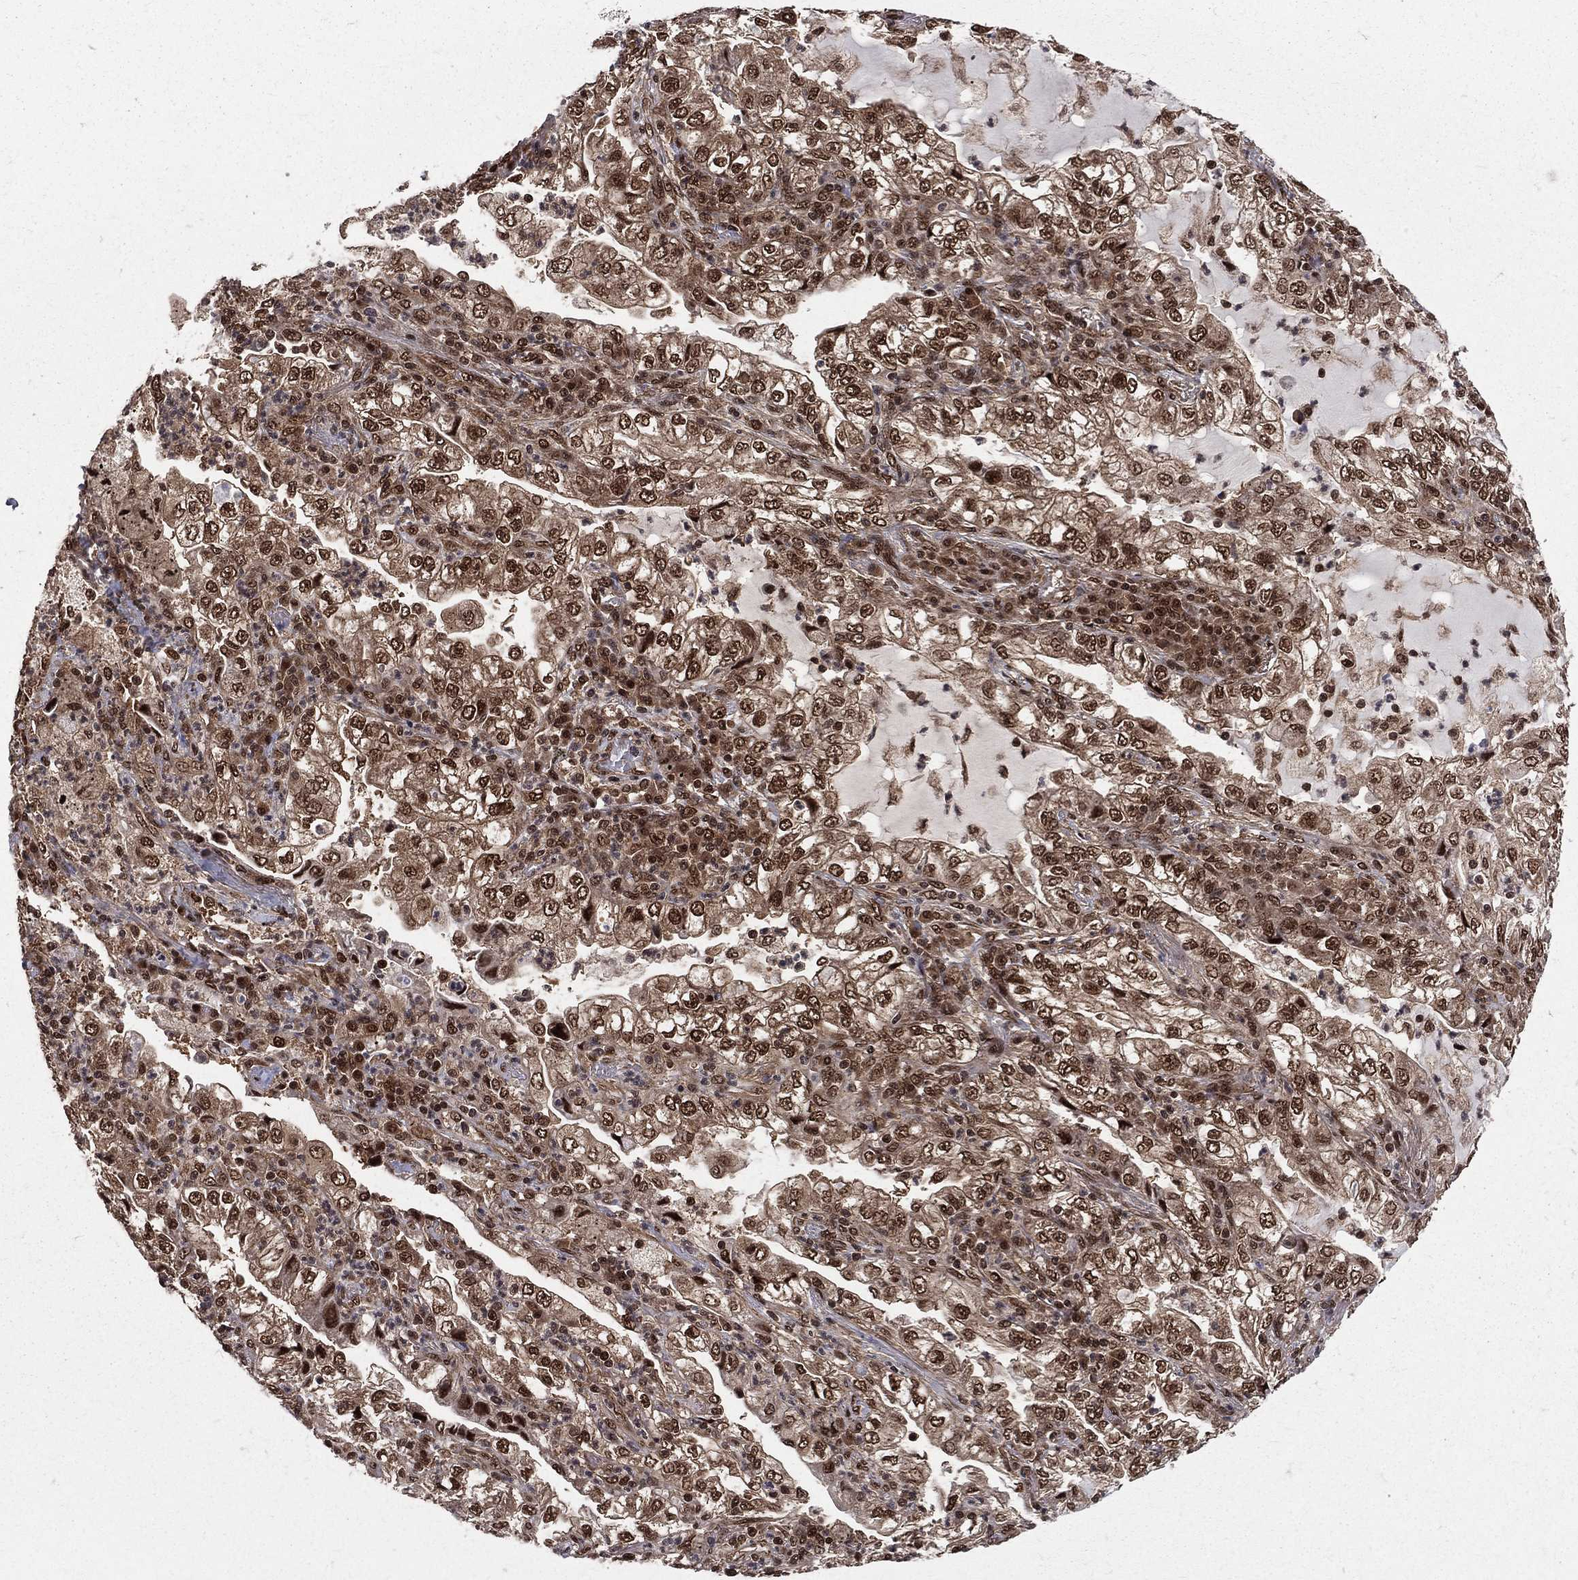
{"staining": {"intensity": "strong", "quantity": ">75%", "location": "nuclear"}, "tissue": "lung cancer", "cell_type": "Tumor cells", "image_type": "cancer", "snomed": [{"axis": "morphology", "description": "Adenocarcinoma, NOS"}, {"axis": "topography", "description": "Lung"}], "caption": "The histopathology image exhibits immunohistochemical staining of lung adenocarcinoma. There is strong nuclear staining is identified in approximately >75% of tumor cells.", "gene": "COPS4", "patient": {"sex": "female", "age": 73}}